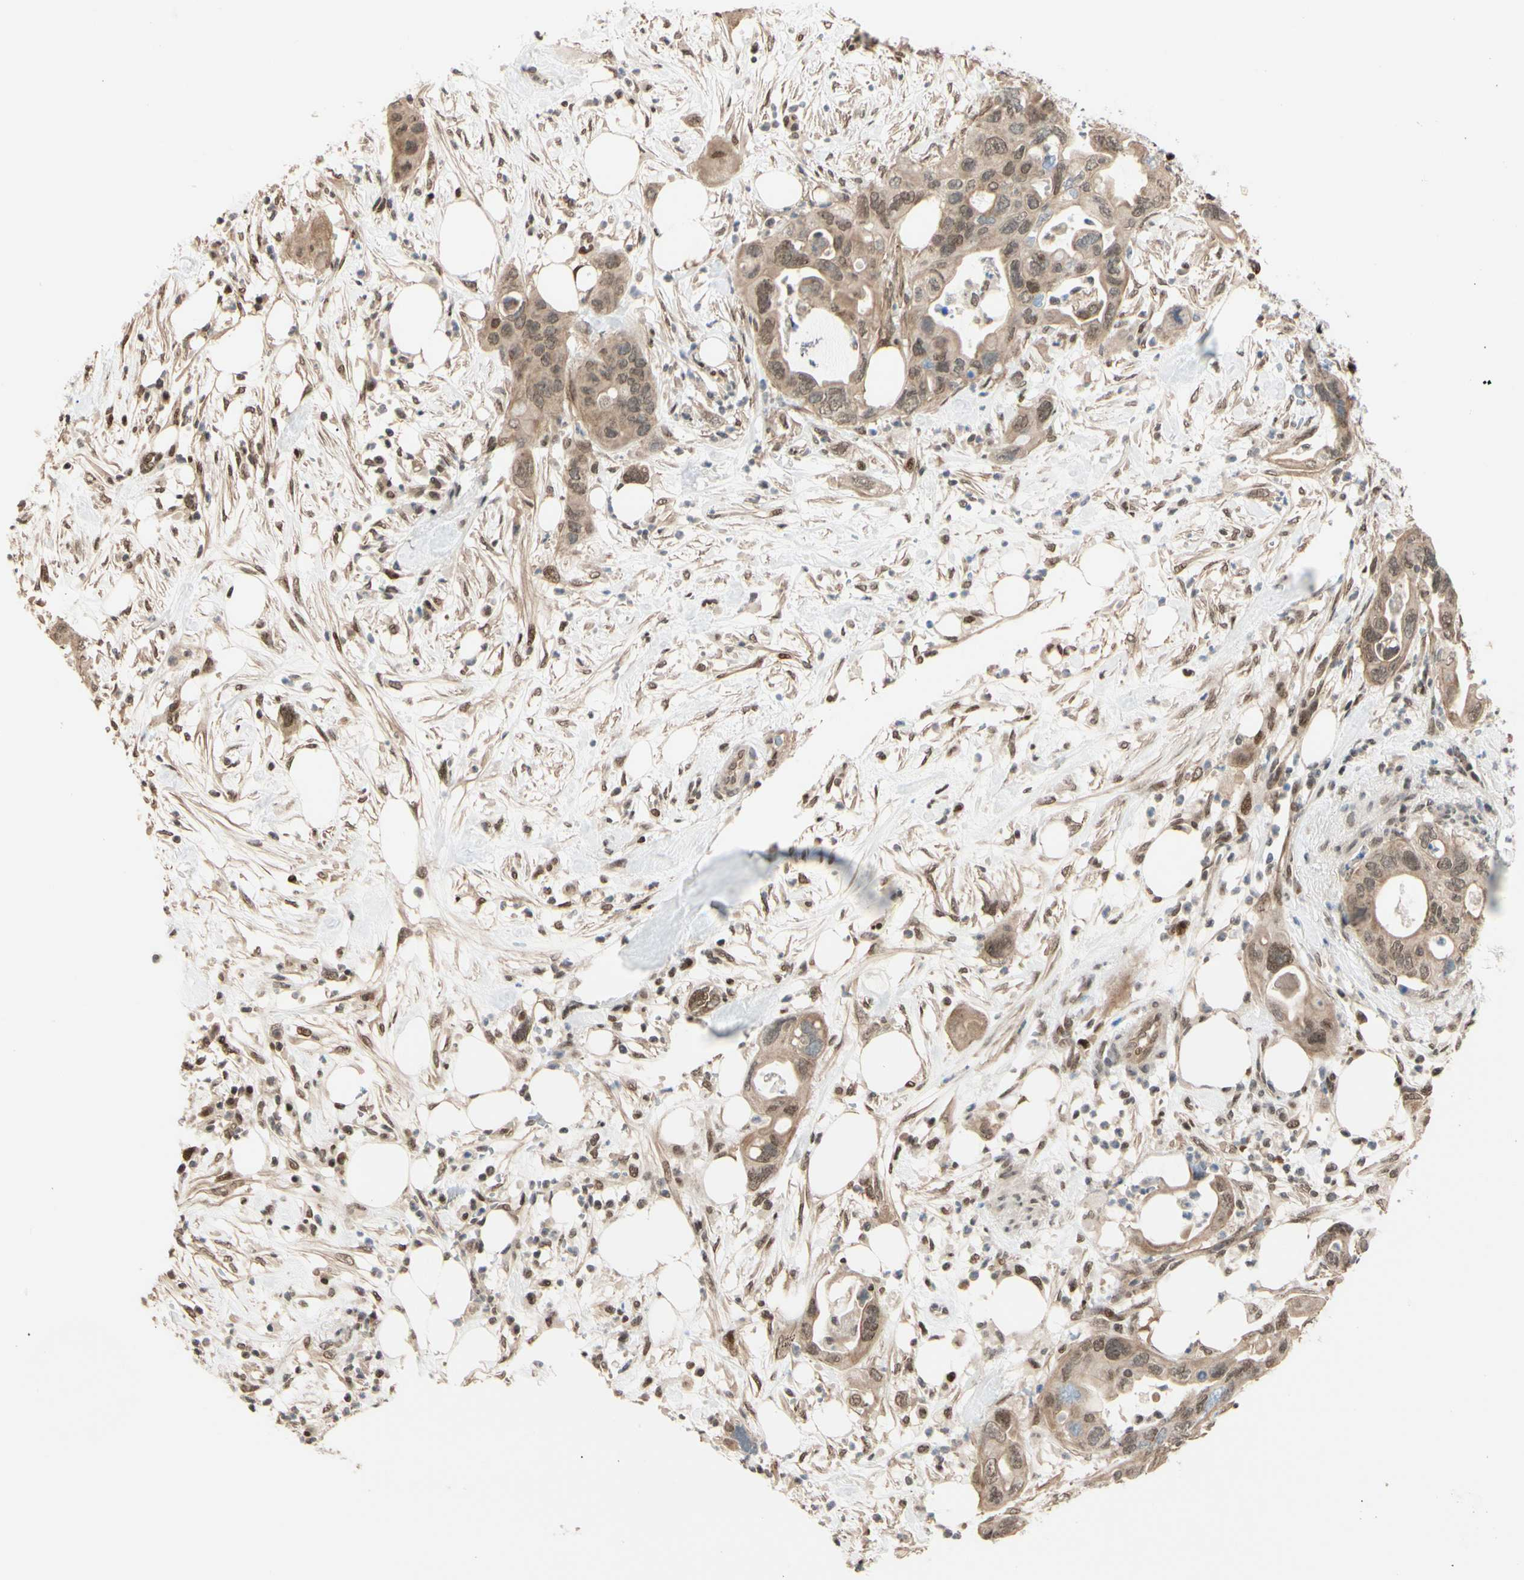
{"staining": {"intensity": "weak", "quantity": ">75%", "location": "cytoplasmic/membranous,nuclear"}, "tissue": "pancreatic cancer", "cell_type": "Tumor cells", "image_type": "cancer", "snomed": [{"axis": "morphology", "description": "Adenocarcinoma, NOS"}, {"axis": "topography", "description": "Pancreas"}], "caption": "Human adenocarcinoma (pancreatic) stained with a brown dye displays weak cytoplasmic/membranous and nuclear positive staining in approximately >75% of tumor cells.", "gene": "SUFU", "patient": {"sex": "female", "age": 71}}